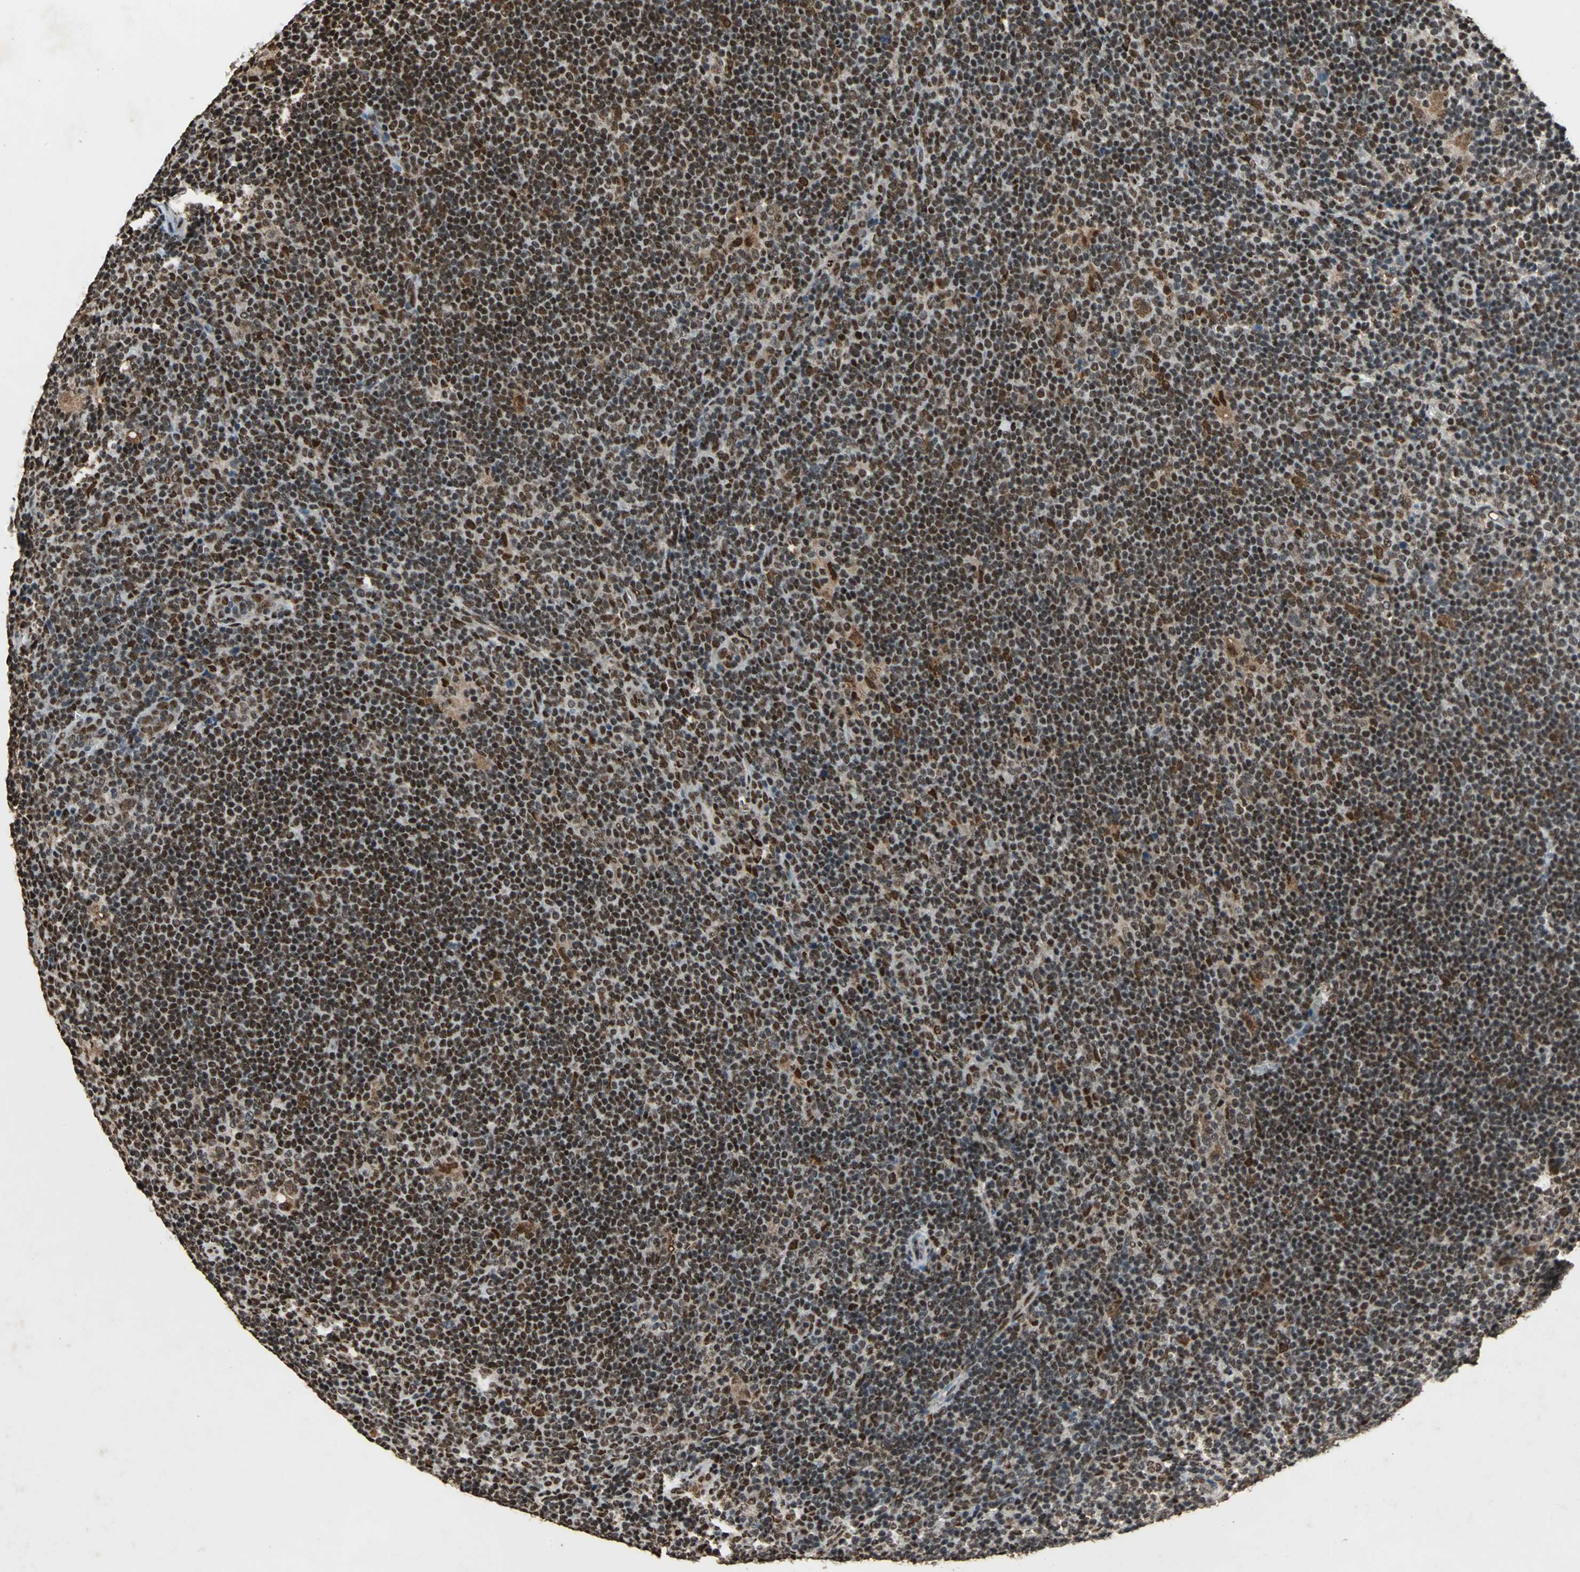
{"staining": {"intensity": "strong", "quantity": ">75%", "location": "nuclear"}, "tissue": "lymphoma", "cell_type": "Tumor cells", "image_type": "cancer", "snomed": [{"axis": "morphology", "description": "Hodgkin's disease, NOS"}, {"axis": "topography", "description": "Lymph node"}], "caption": "Lymphoma stained with a brown dye displays strong nuclear positive positivity in about >75% of tumor cells.", "gene": "ANP32A", "patient": {"sex": "female", "age": 57}}